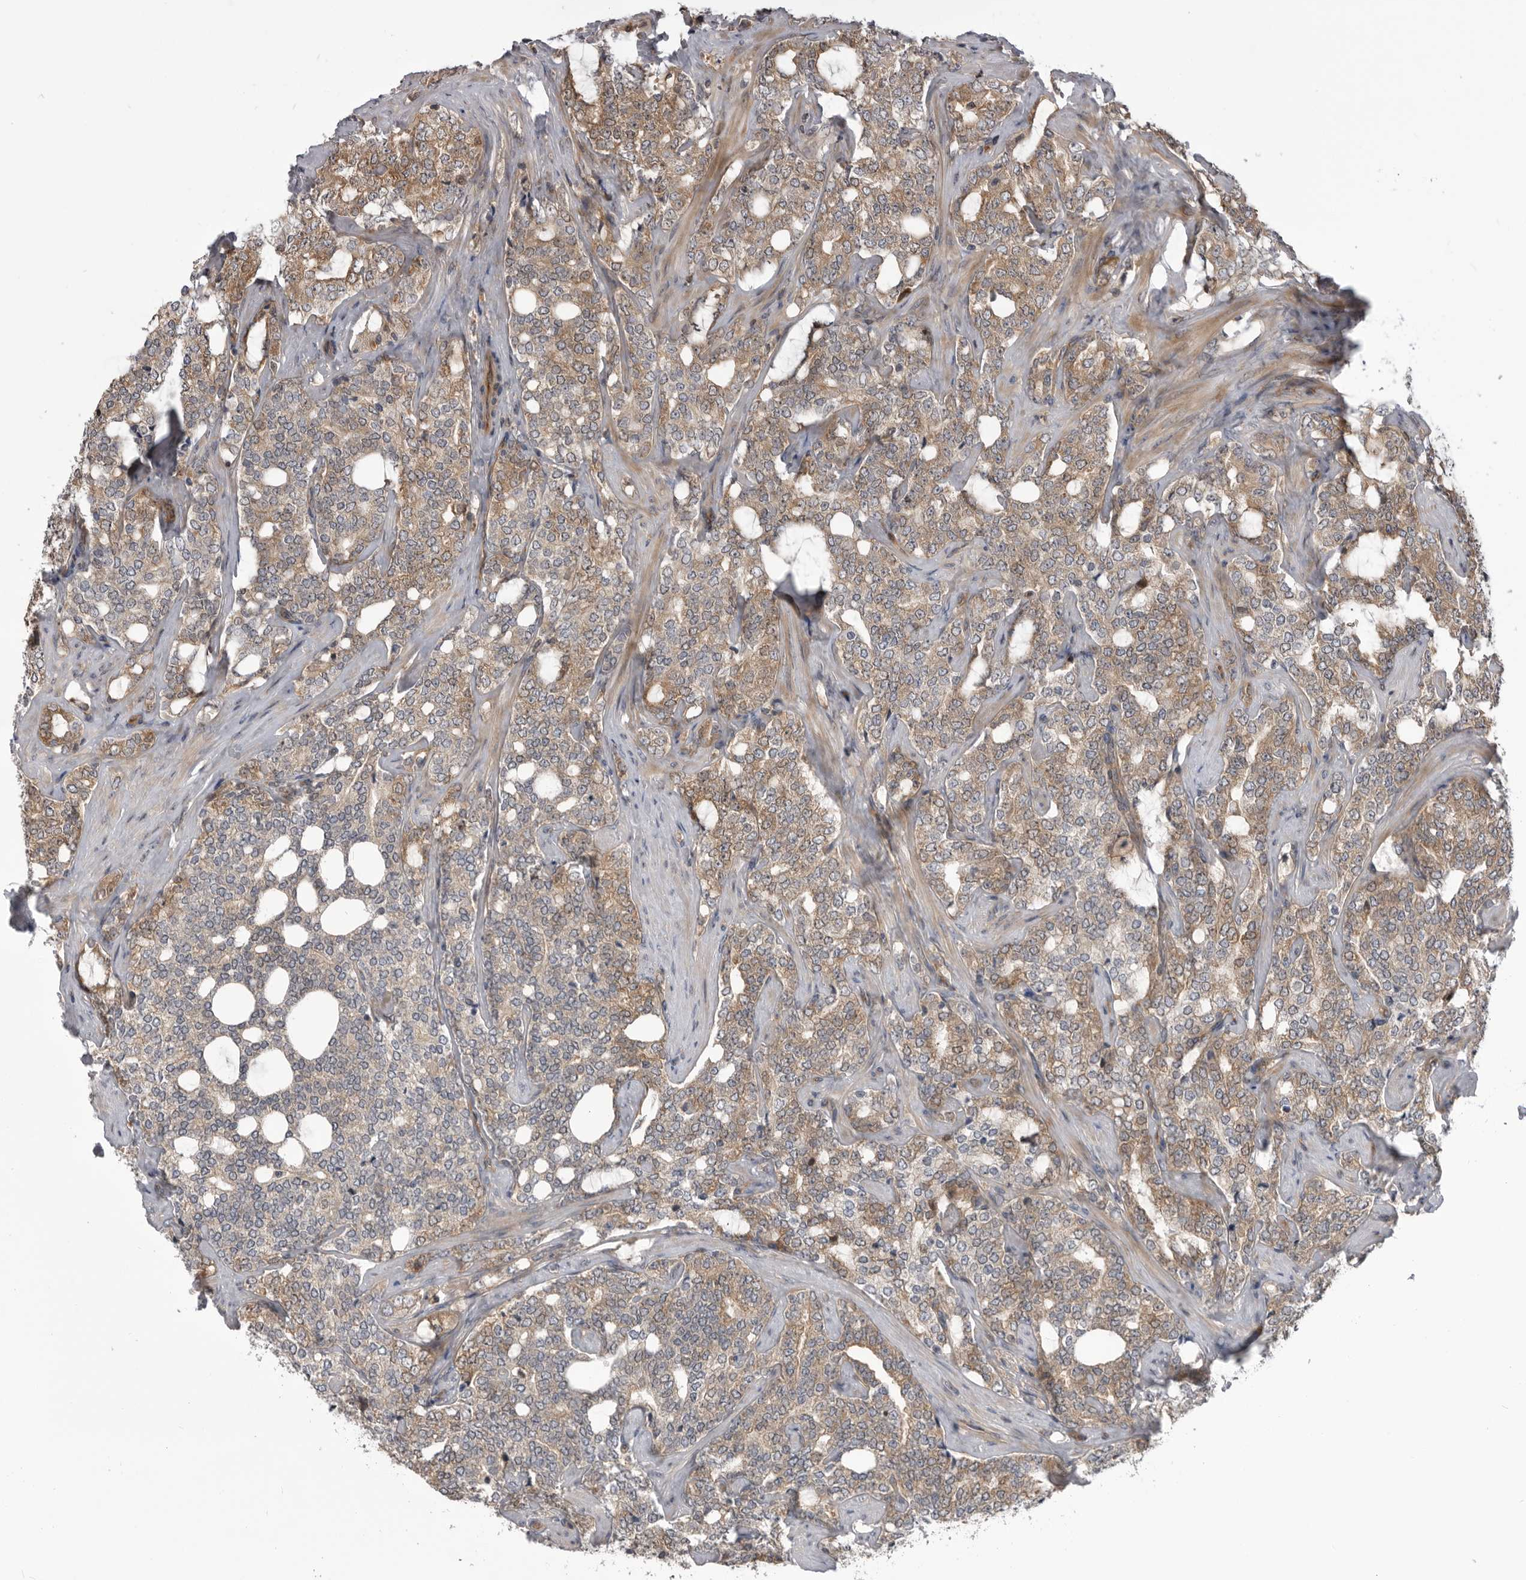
{"staining": {"intensity": "moderate", "quantity": ">75%", "location": "cytoplasmic/membranous"}, "tissue": "prostate cancer", "cell_type": "Tumor cells", "image_type": "cancer", "snomed": [{"axis": "morphology", "description": "Adenocarcinoma, High grade"}, {"axis": "topography", "description": "Prostate"}], "caption": "A medium amount of moderate cytoplasmic/membranous expression is present in about >75% of tumor cells in high-grade adenocarcinoma (prostate) tissue. The protein is shown in brown color, while the nuclei are stained blue.", "gene": "RAB3GAP2", "patient": {"sex": "male", "age": 64}}